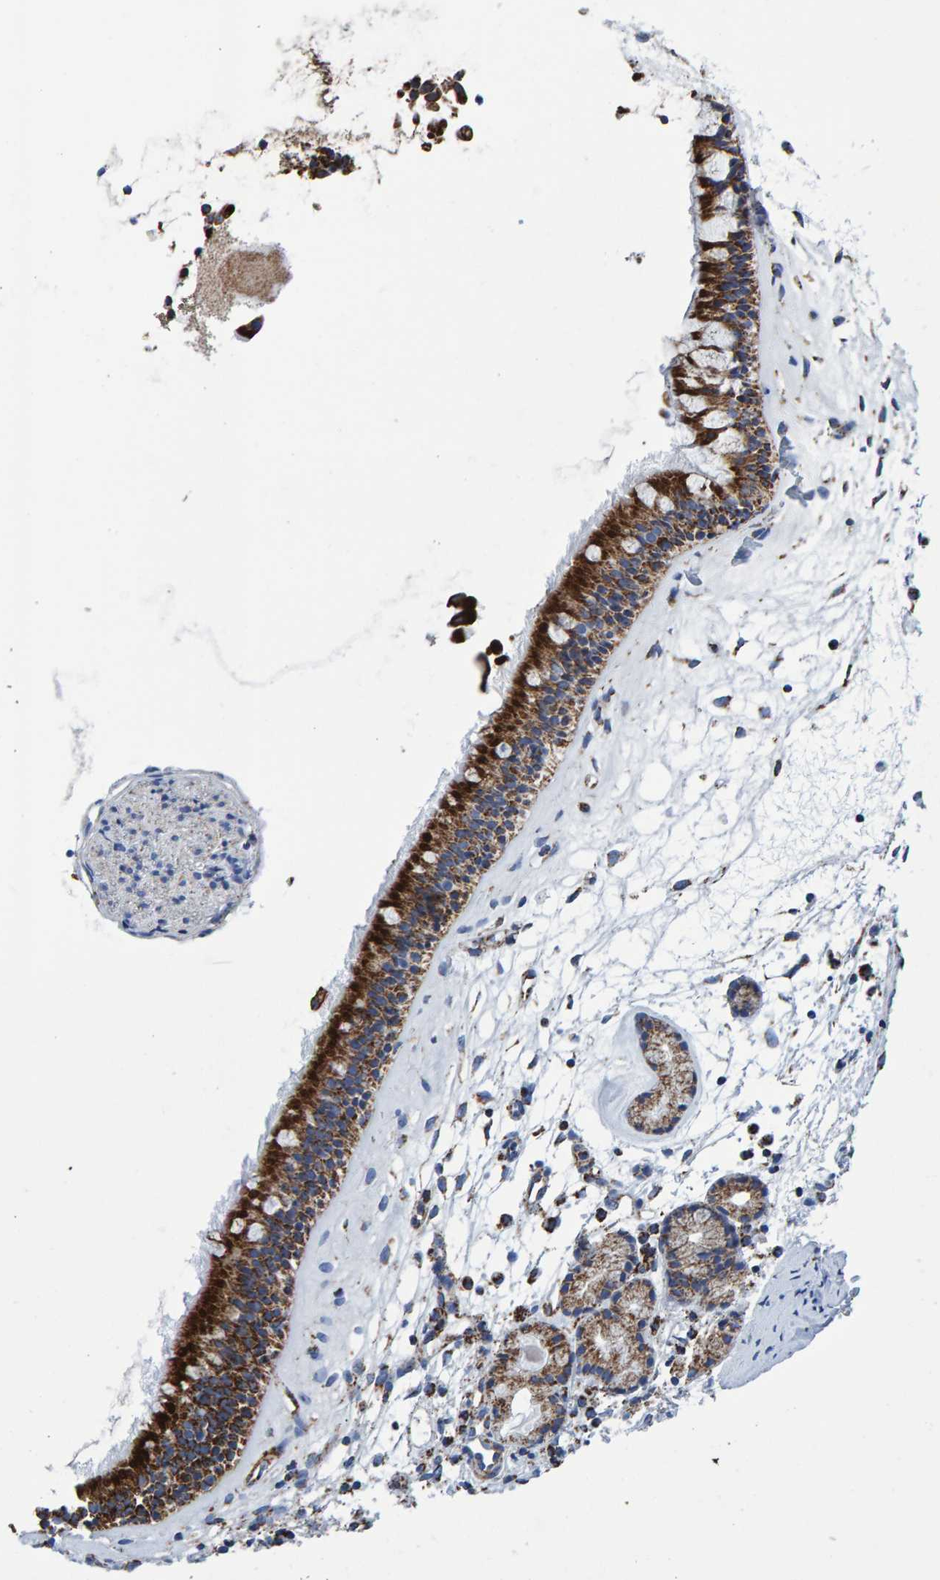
{"staining": {"intensity": "strong", "quantity": ">75%", "location": "cytoplasmic/membranous"}, "tissue": "nasopharynx", "cell_type": "Respiratory epithelial cells", "image_type": "normal", "snomed": [{"axis": "morphology", "description": "Normal tissue, NOS"}, {"axis": "topography", "description": "Nasopharynx"}], "caption": "Immunohistochemical staining of unremarkable nasopharynx displays >75% levels of strong cytoplasmic/membranous protein staining in approximately >75% of respiratory epithelial cells. (brown staining indicates protein expression, while blue staining denotes nuclei).", "gene": "ENSG00000262660", "patient": {"sex": "female", "age": 42}}